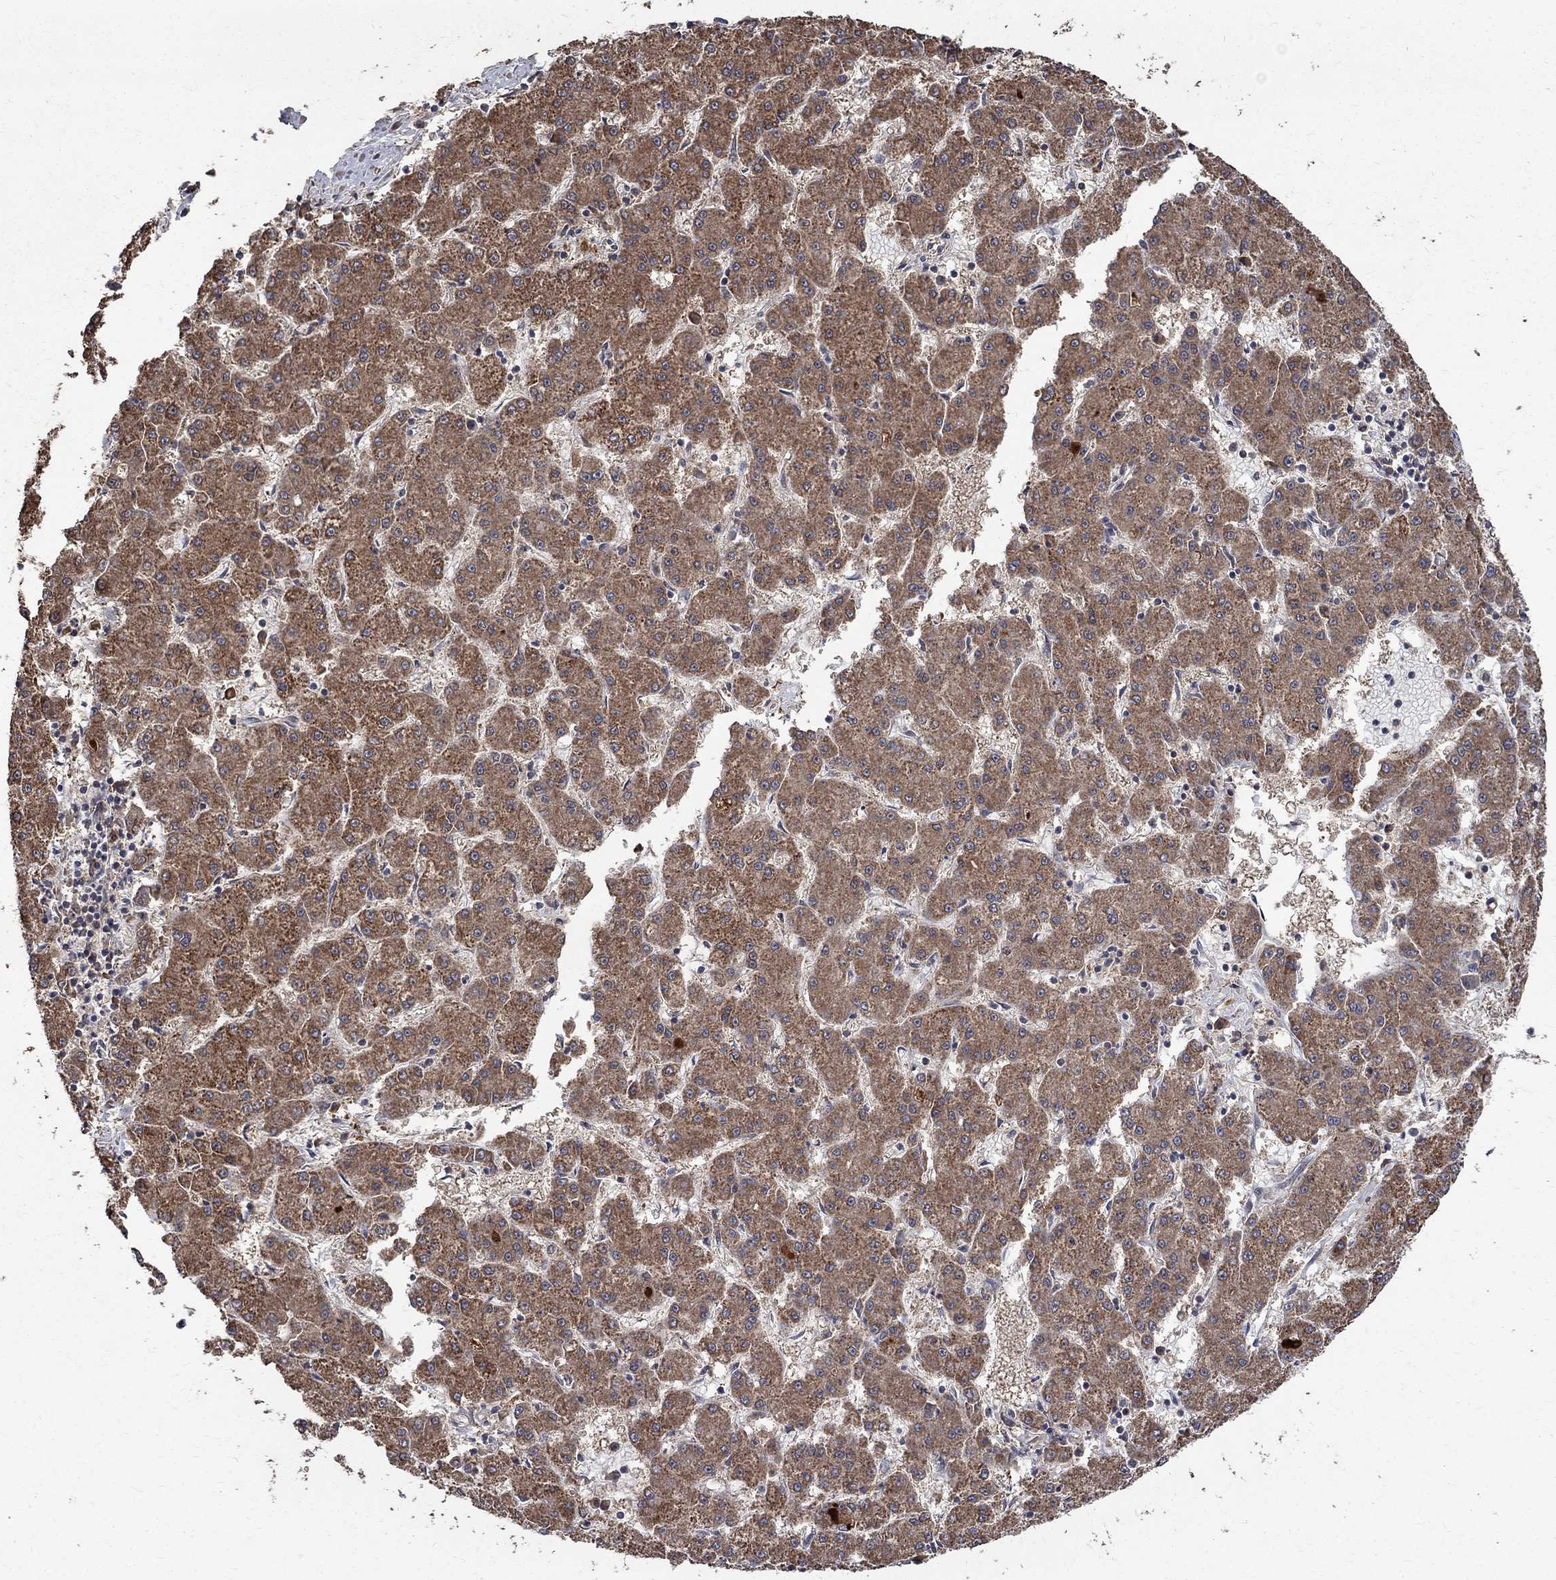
{"staining": {"intensity": "moderate", "quantity": "25%-75%", "location": "cytoplasmic/membranous"}, "tissue": "liver cancer", "cell_type": "Tumor cells", "image_type": "cancer", "snomed": [{"axis": "morphology", "description": "Carcinoma, Hepatocellular, NOS"}, {"axis": "topography", "description": "Liver"}], "caption": "Immunohistochemical staining of human liver cancer reveals medium levels of moderate cytoplasmic/membranous protein positivity in about 25%-75% of tumor cells.", "gene": "C17orf75", "patient": {"sex": "male", "age": 73}}